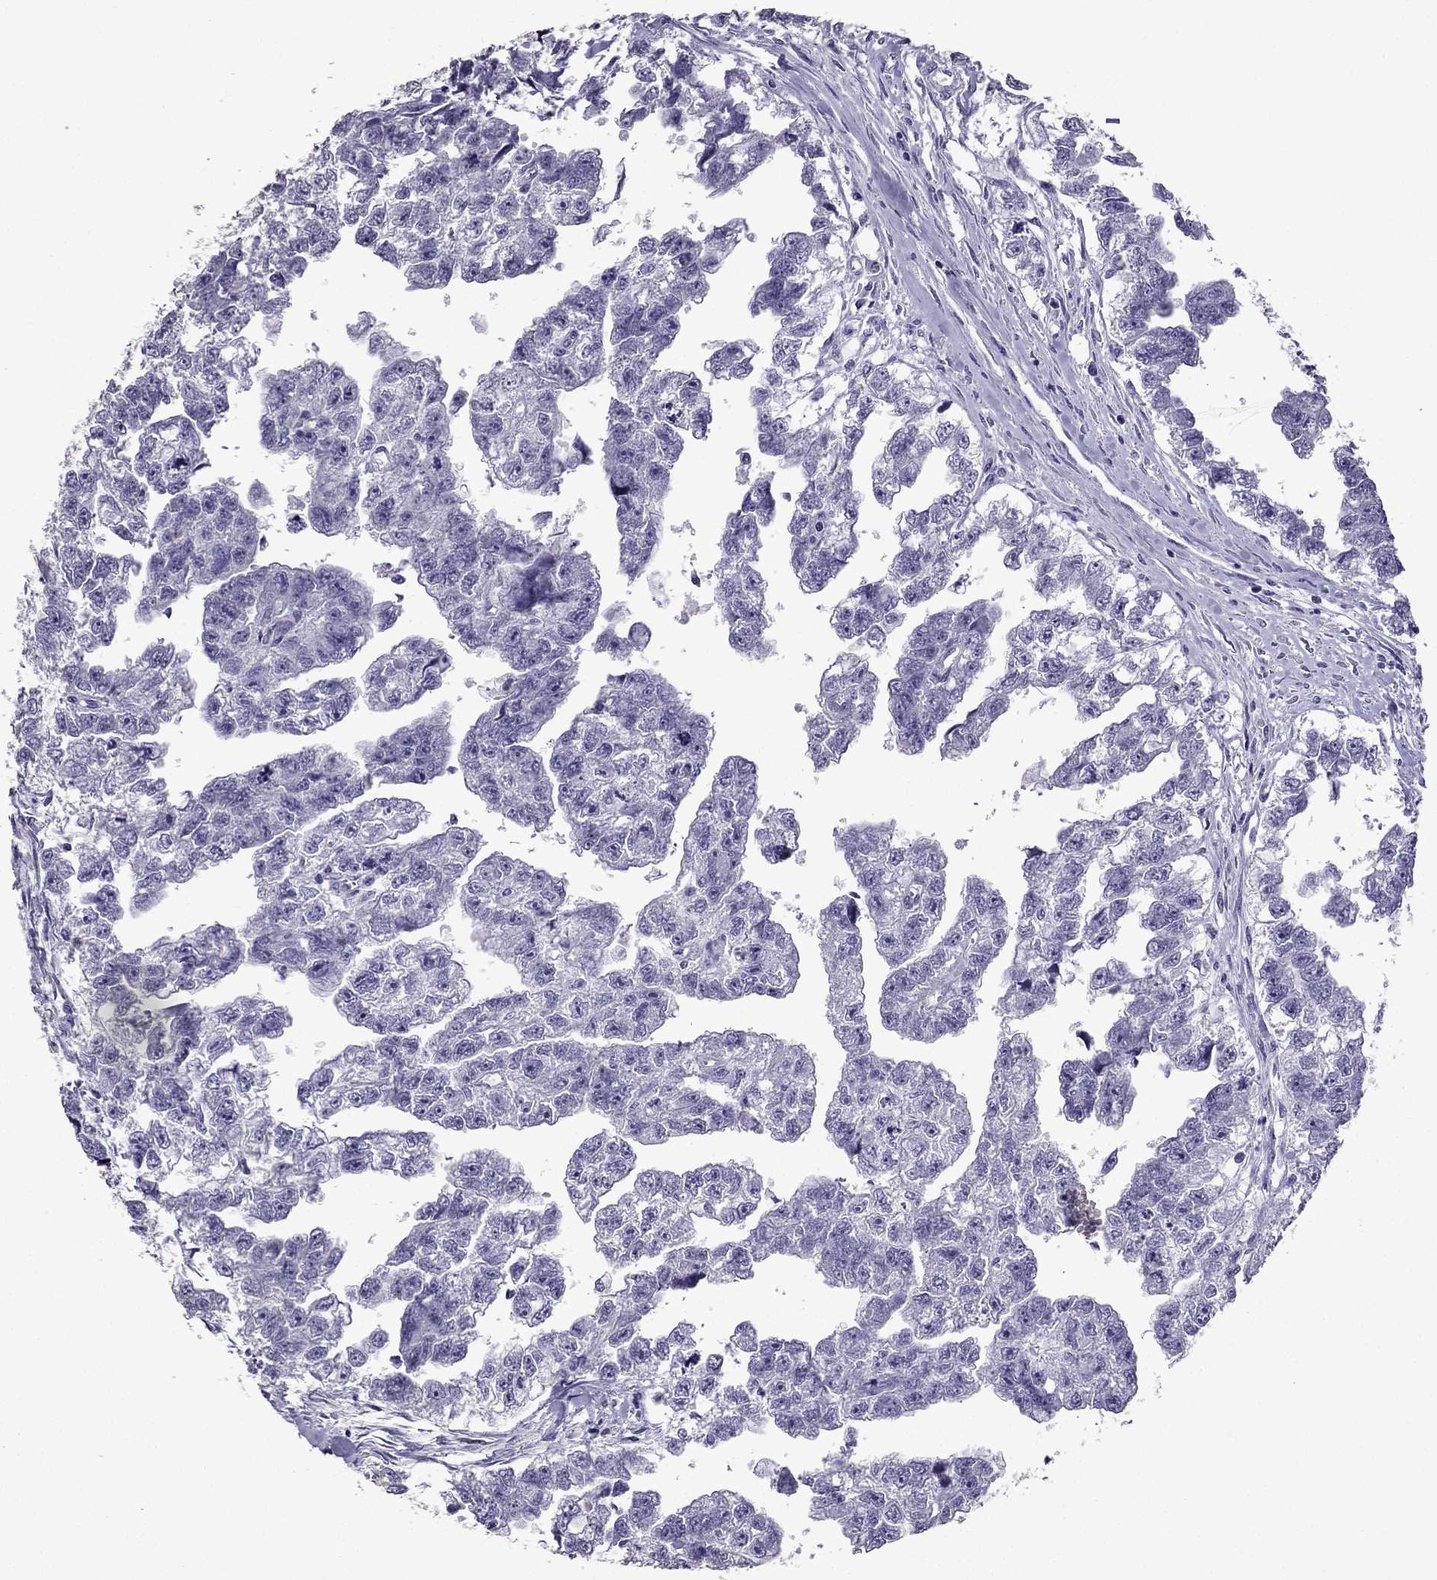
{"staining": {"intensity": "negative", "quantity": "none", "location": "none"}, "tissue": "testis cancer", "cell_type": "Tumor cells", "image_type": "cancer", "snomed": [{"axis": "morphology", "description": "Carcinoma, Embryonal, NOS"}, {"axis": "morphology", "description": "Teratoma, malignant, NOS"}, {"axis": "topography", "description": "Testis"}], "caption": "Immunohistochemical staining of human testis cancer (teratoma (malignant)) exhibits no significant positivity in tumor cells.", "gene": "TTN", "patient": {"sex": "male", "age": 44}}